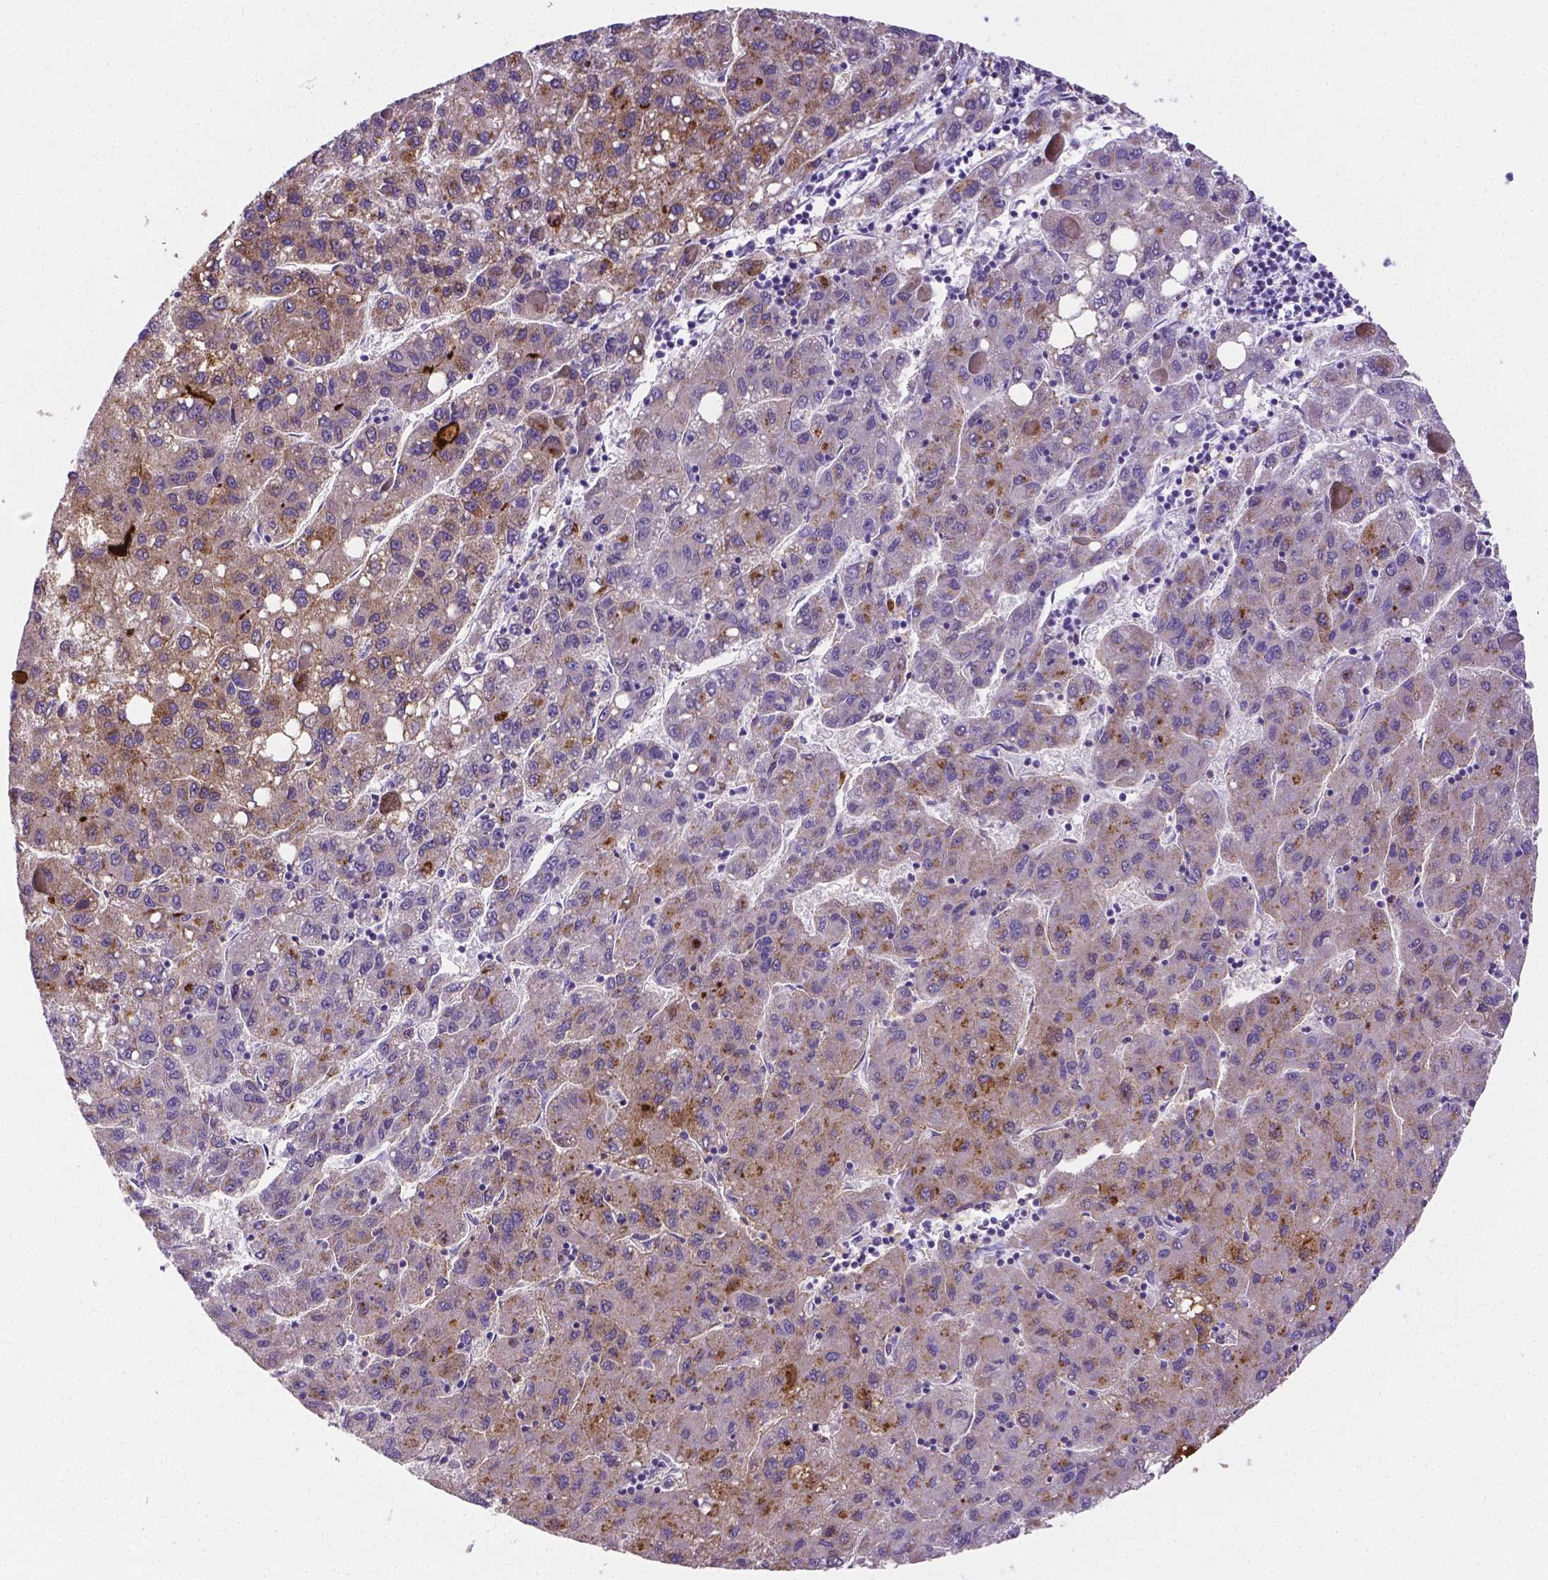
{"staining": {"intensity": "weak", "quantity": "25%-75%", "location": "cytoplasmic/membranous"}, "tissue": "liver cancer", "cell_type": "Tumor cells", "image_type": "cancer", "snomed": [{"axis": "morphology", "description": "Carcinoma, Hepatocellular, NOS"}, {"axis": "topography", "description": "Liver"}], "caption": "Brown immunohistochemical staining in hepatocellular carcinoma (liver) displays weak cytoplasmic/membranous expression in approximately 25%-75% of tumor cells.", "gene": "APOE", "patient": {"sex": "female", "age": 82}}